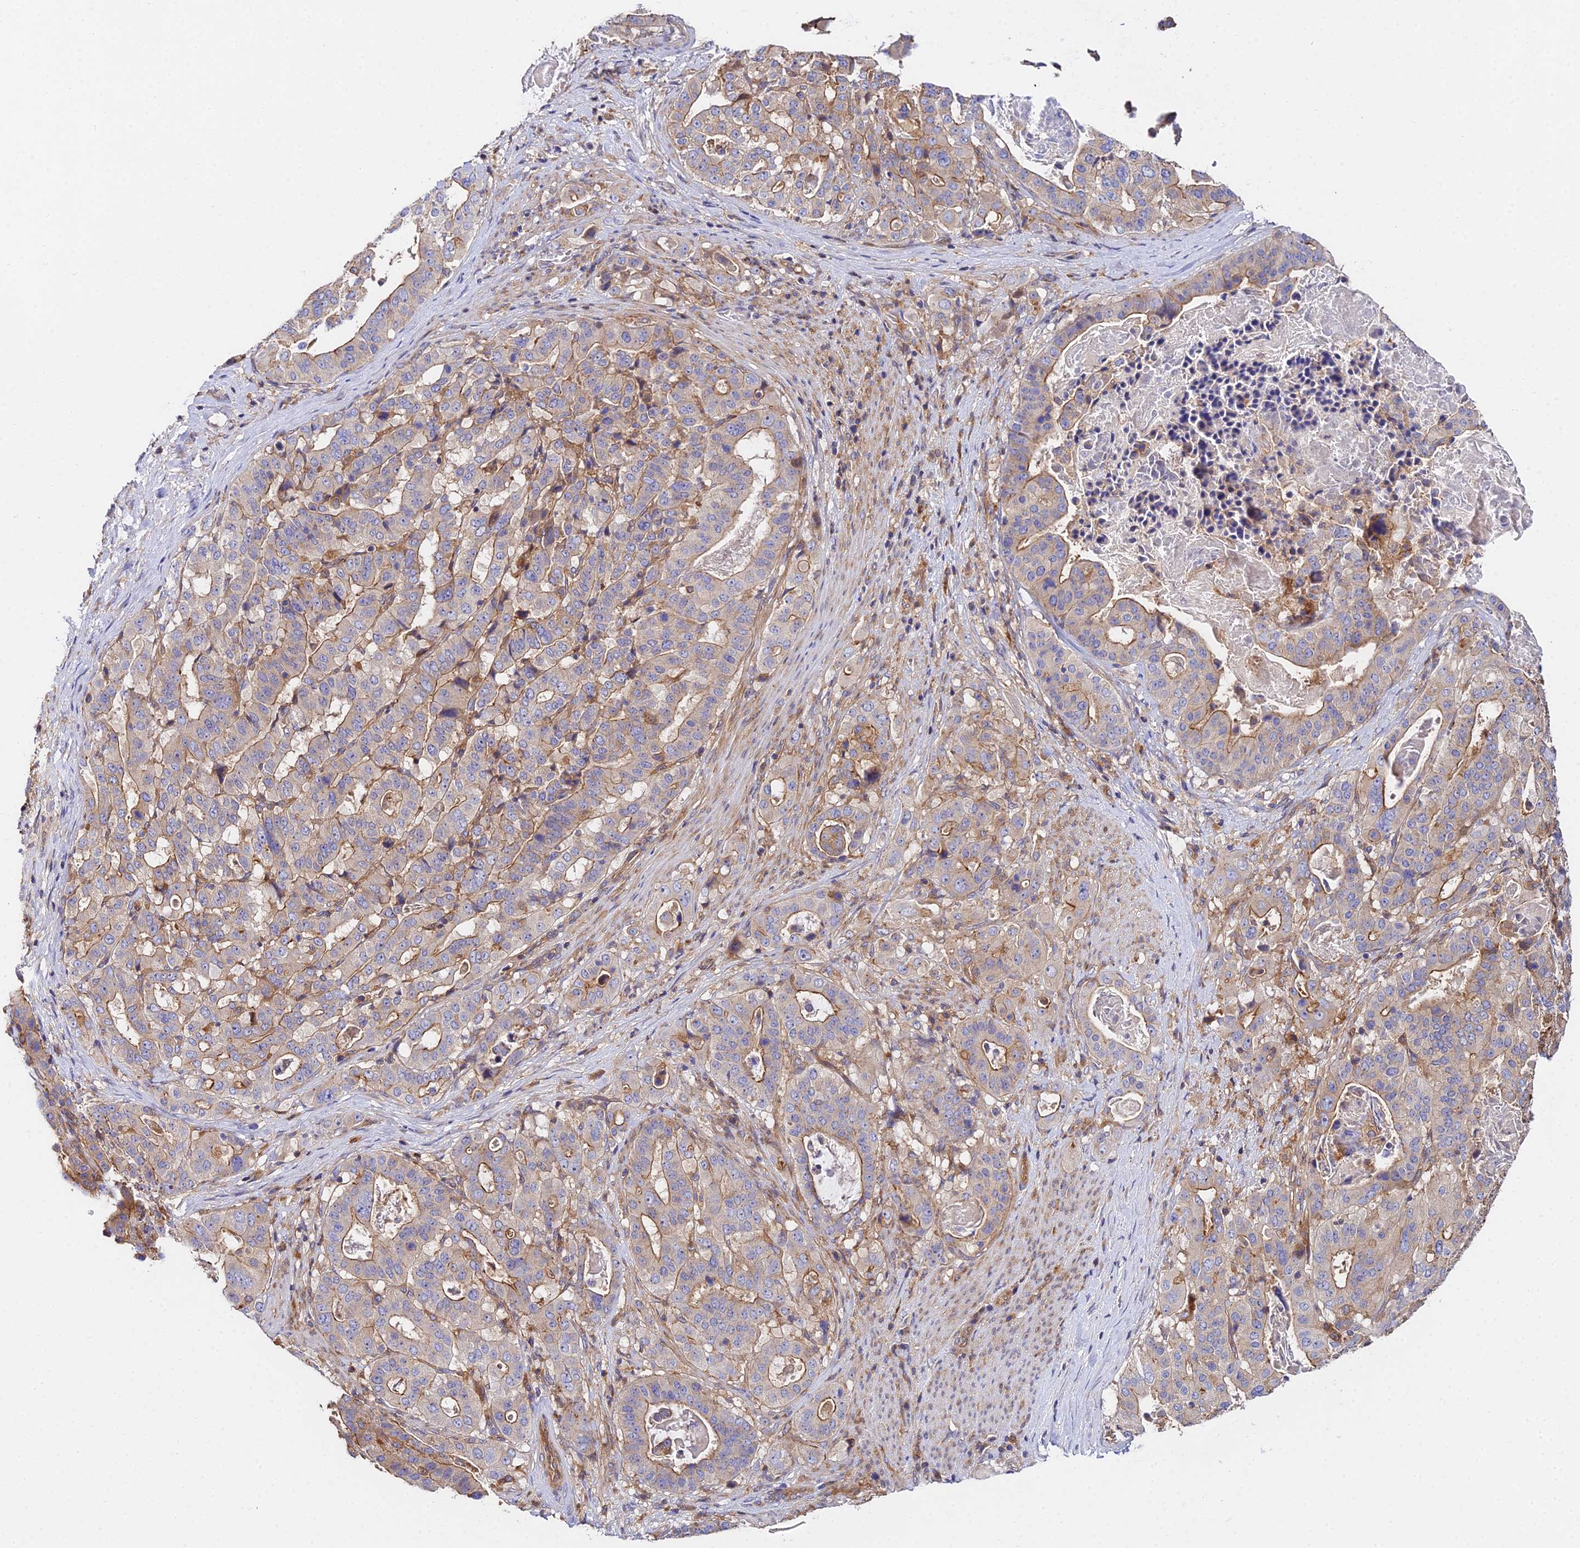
{"staining": {"intensity": "moderate", "quantity": "25%-75%", "location": "cytoplasmic/membranous"}, "tissue": "stomach cancer", "cell_type": "Tumor cells", "image_type": "cancer", "snomed": [{"axis": "morphology", "description": "Adenocarcinoma, NOS"}, {"axis": "topography", "description": "Stomach"}], "caption": "Protein expression analysis of human stomach cancer reveals moderate cytoplasmic/membranous positivity in about 25%-75% of tumor cells.", "gene": "GNG5B", "patient": {"sex": "male", "age": 48}}